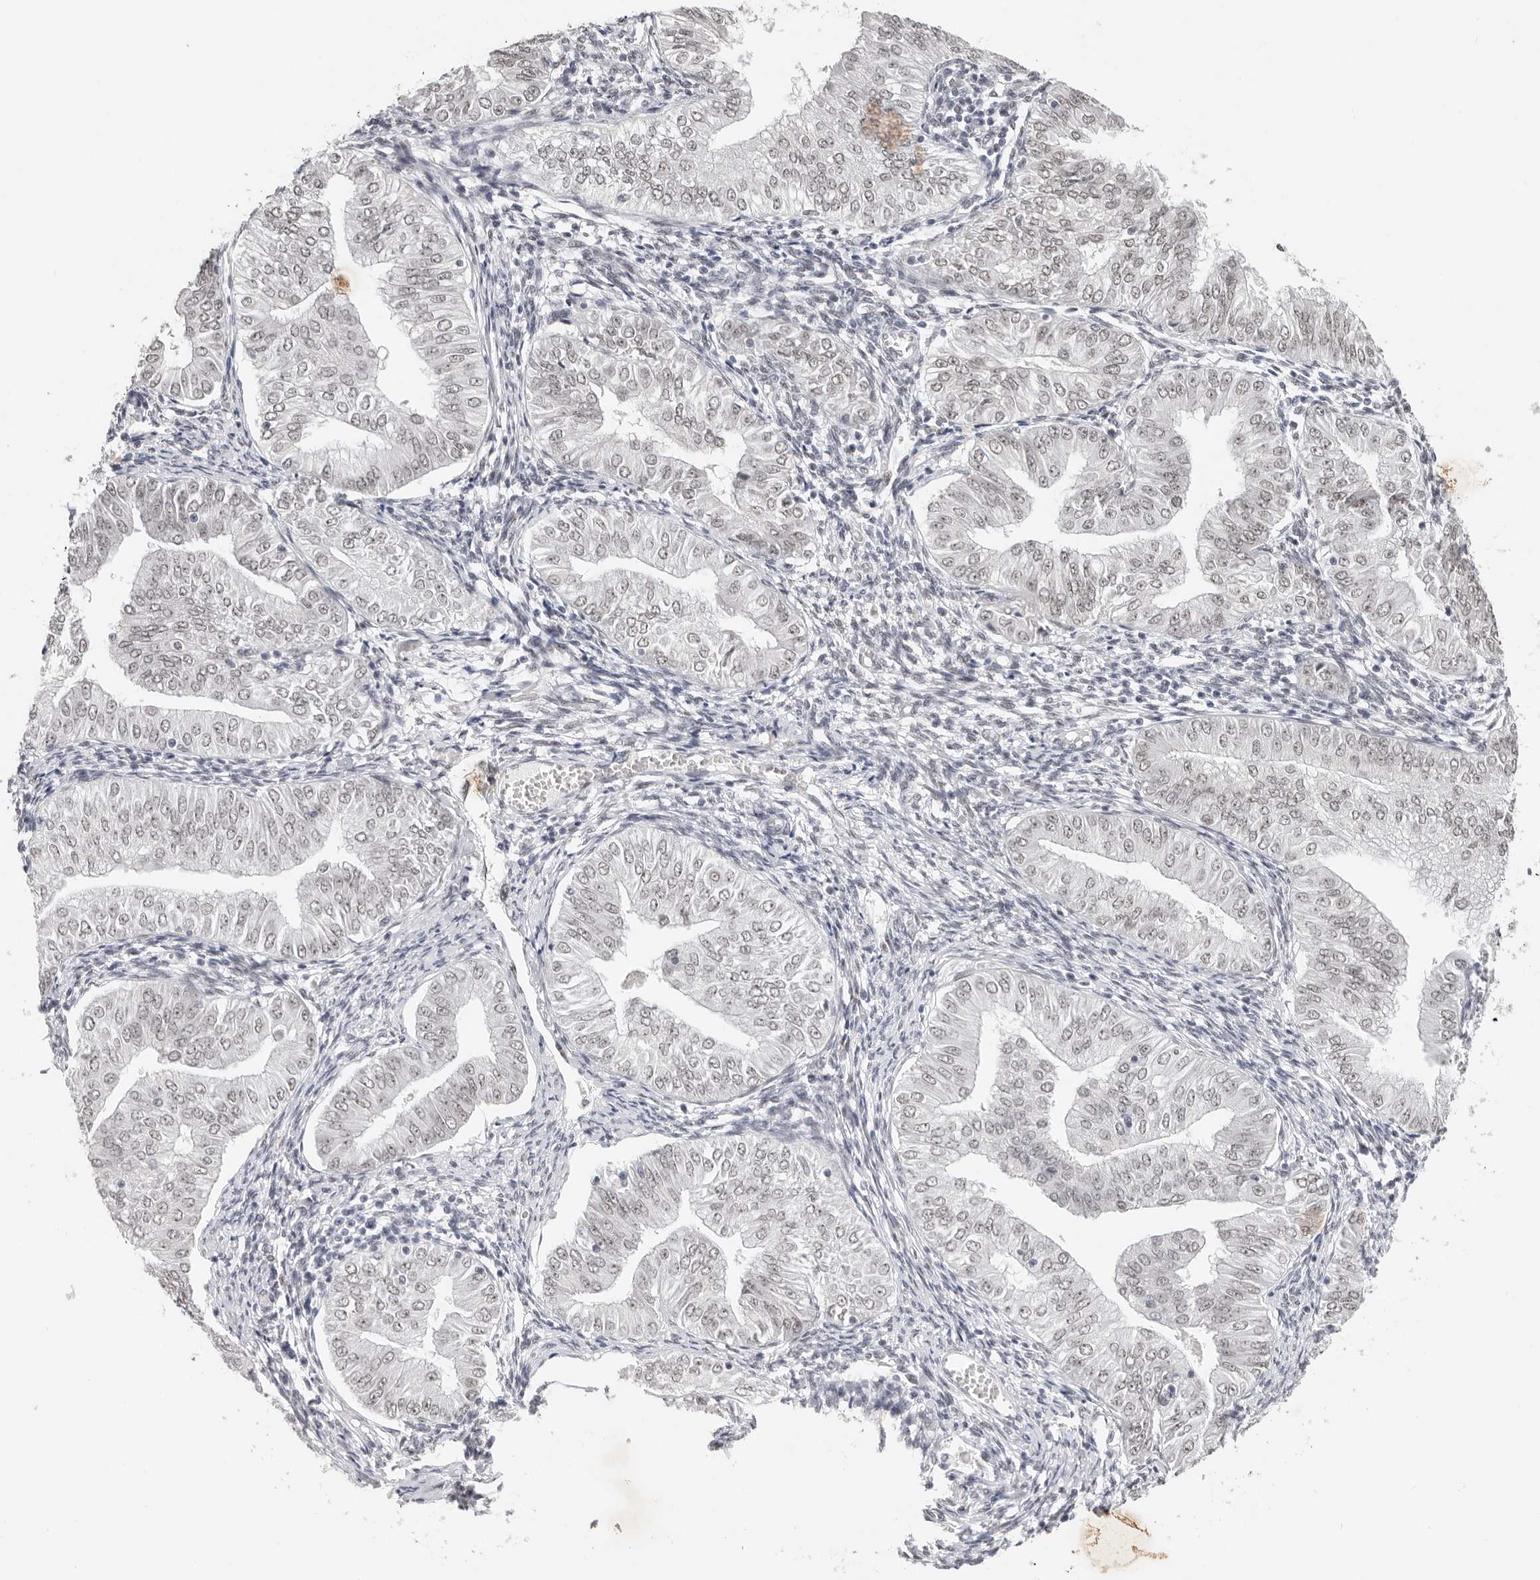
{"staining": {"intensity": "negative", "quantity": "none", "location": "none"}, "tissue": "endometrial cancer", "cell_type": "Tumor cells", "image_type": "cancer", "snomed": [{"axis": "morphology", "description": "Normal tissue, NOS"}, {"axis": "morphology", "description": "Adenocarcinoma, NOS"}, {"axis": "topography", "description": "Endometrium"}], "caption": "Photomicrograph shows no protein expression in tumor cells of endometrial cancer (adenocarcinoma) tissue.", "gene": "LARP7", "patient": {"sex": "female", "age": 53}}